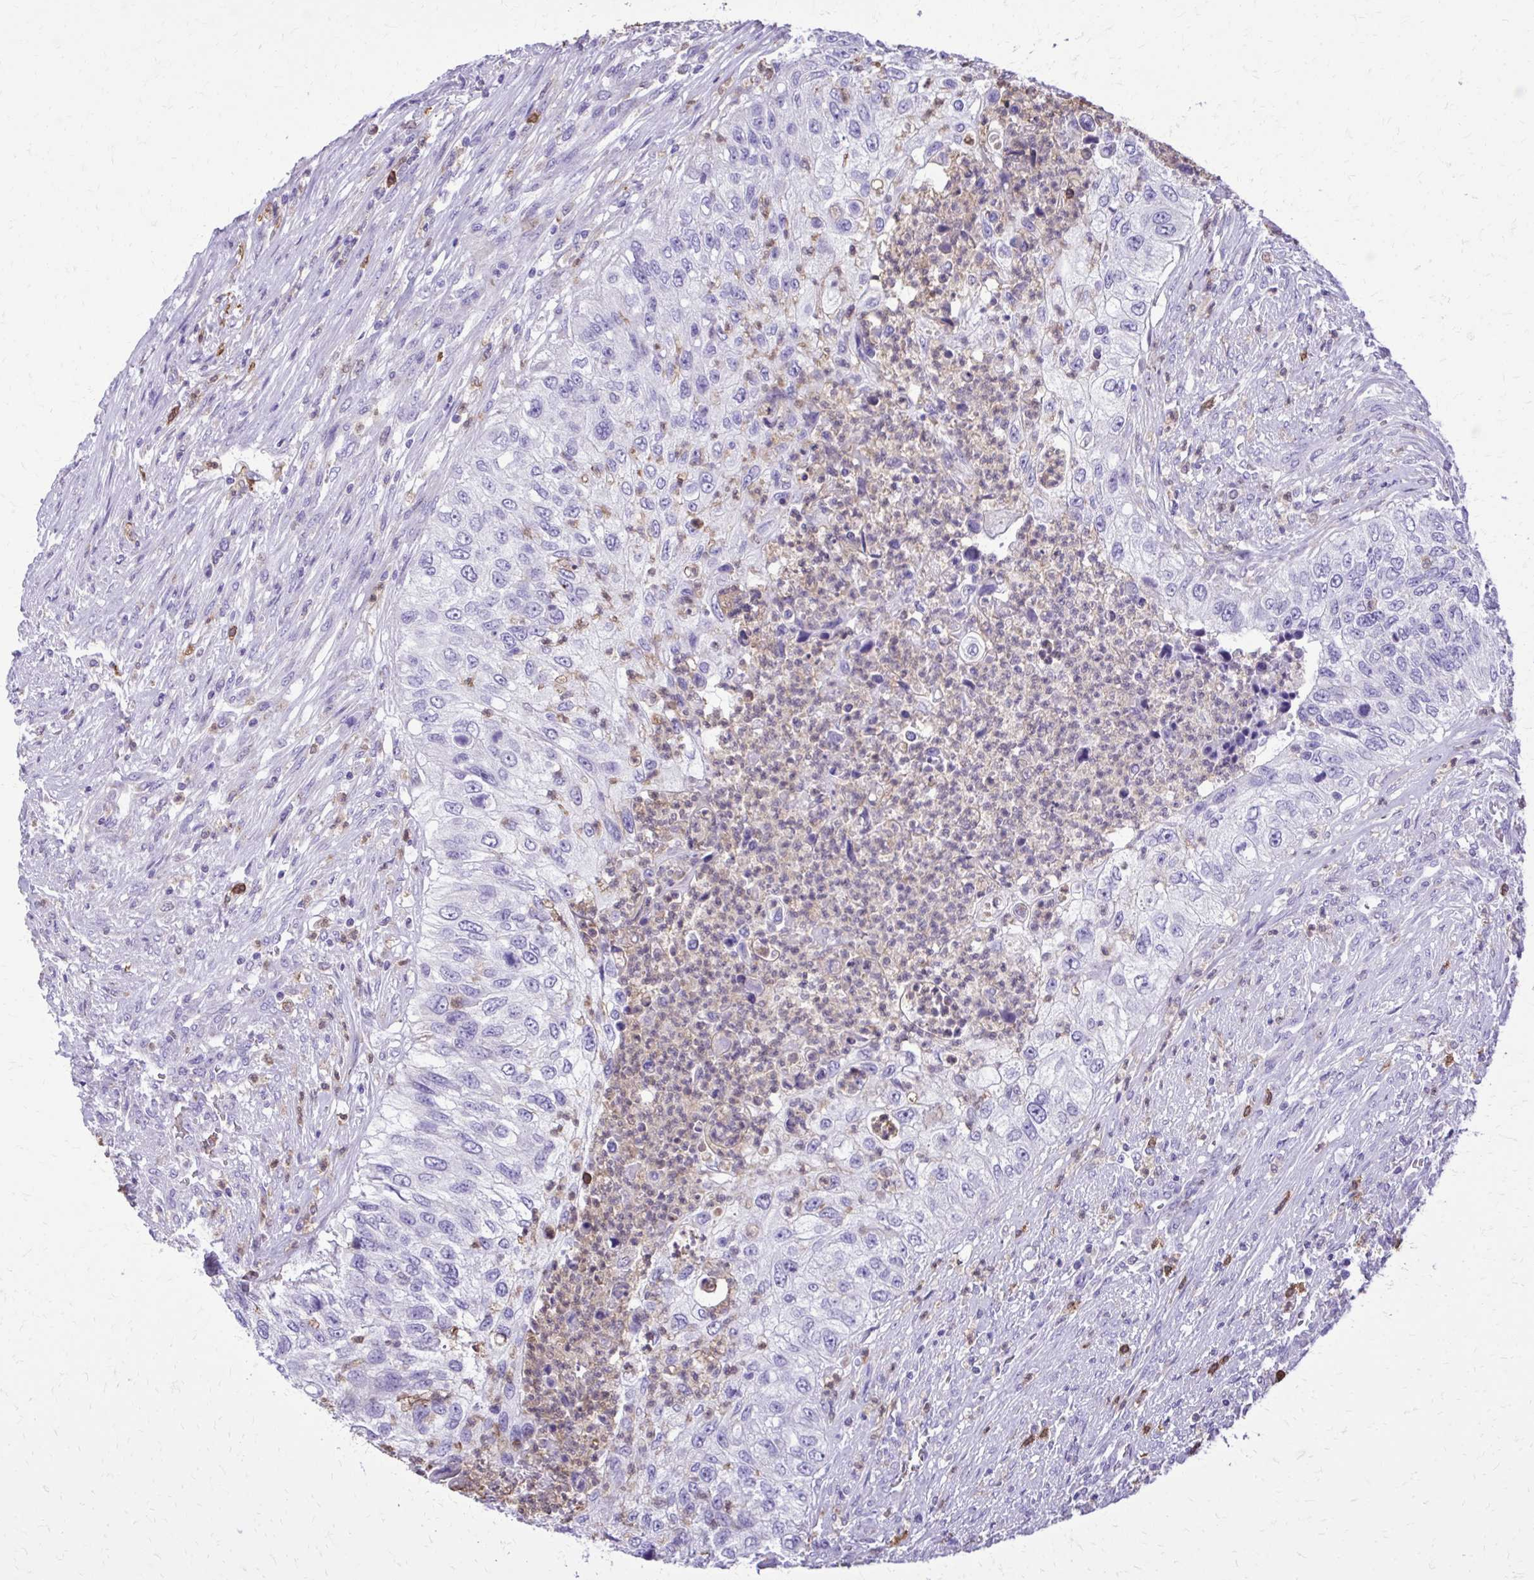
{"staining": {"intensity": "negative", "quantity": "none", "location": "none"}, "tissue": "urothelial cancer", "cell_type": "Tumor cells", "image_type": "cancer", "snomed": [{"axis": "morphology", "description": "Urothelial carcinoma, High grade"}, {"axis": "topography", "description": "Urinary bladder"}], "caption": "Immunohistochemistry histopathology image of urothelial cancer stained for a protein (brown), which exhibits no positivity in tumor cells.", "gene": "CAT", "patient": {"sex": "female", "age": 60}}